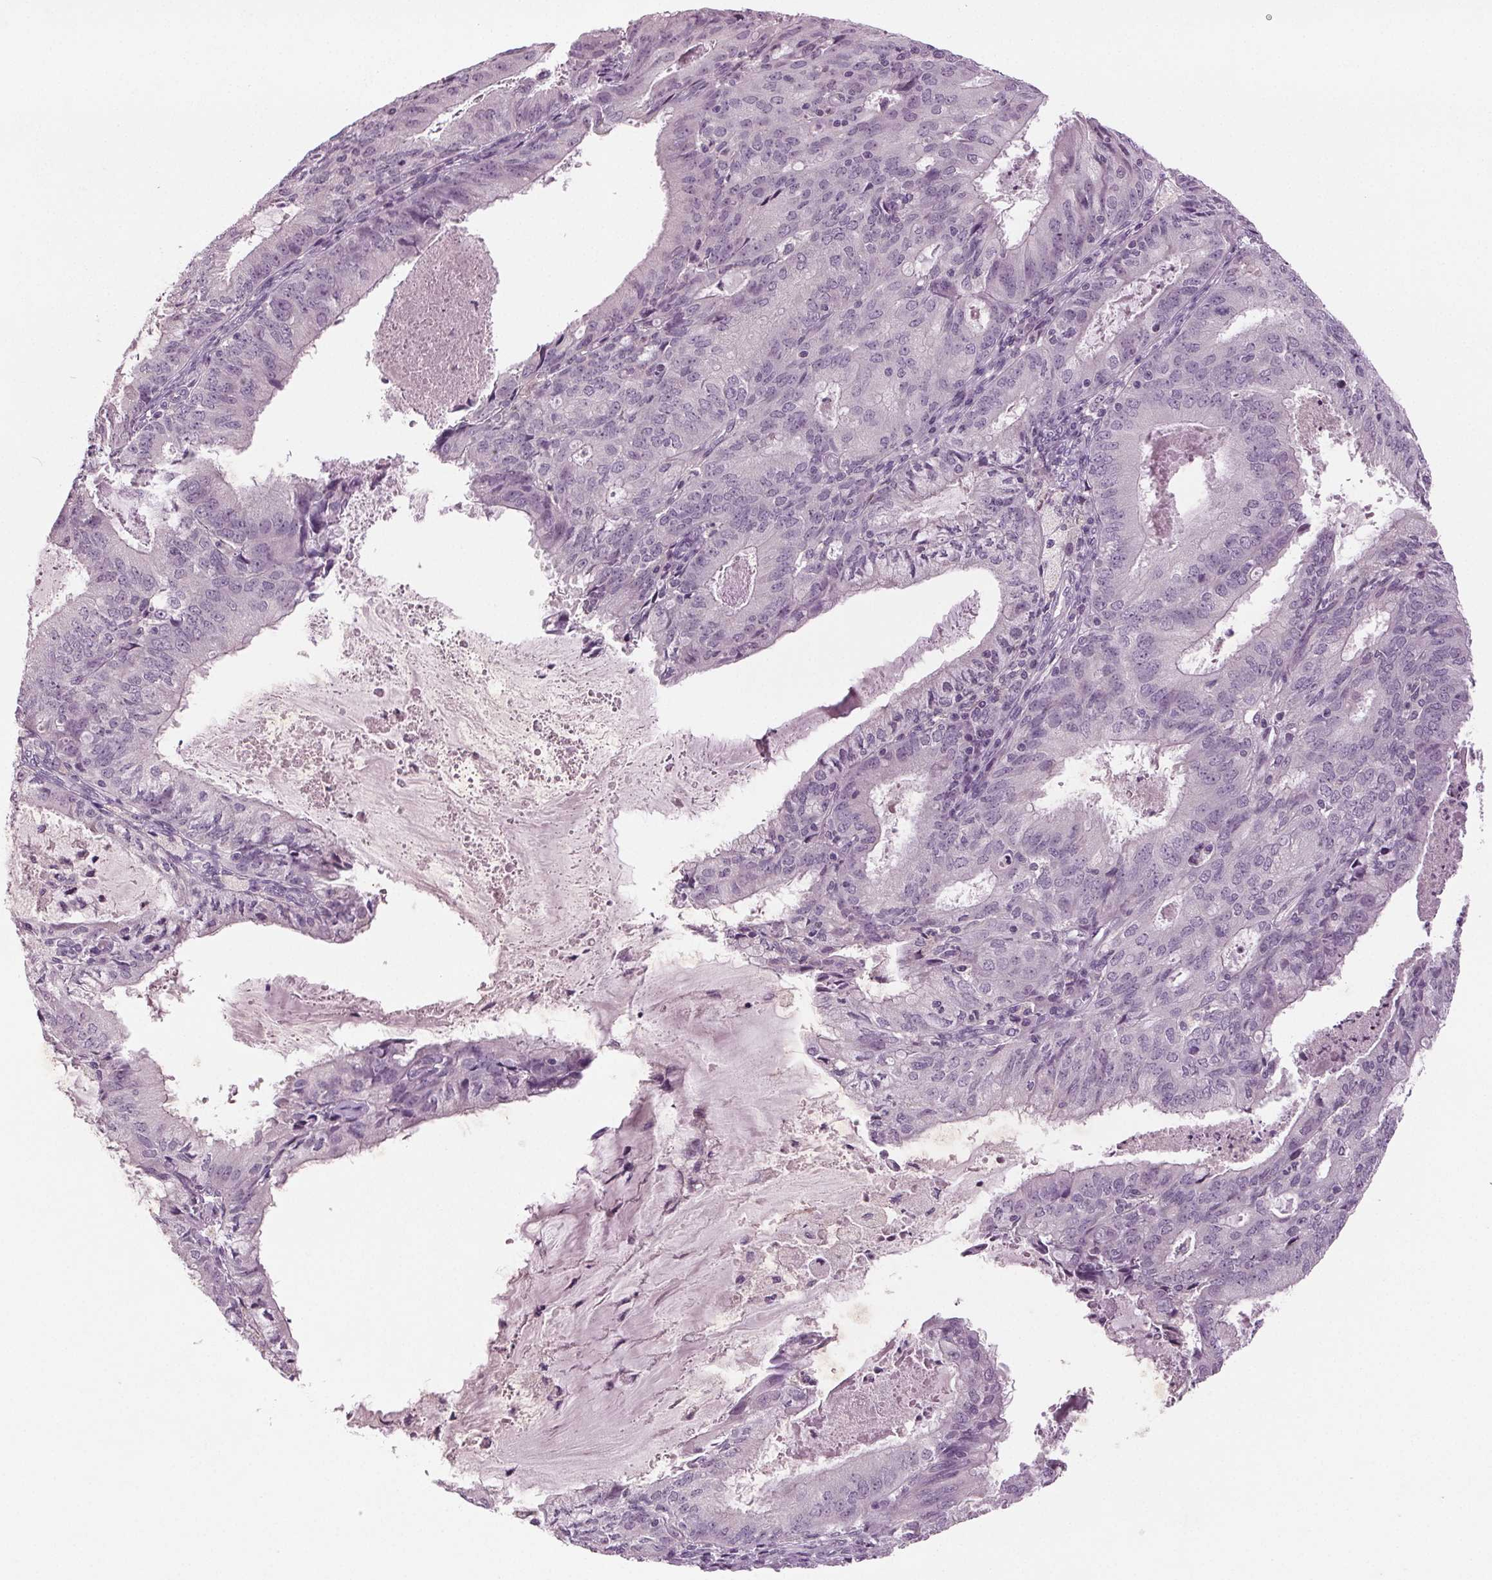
{"staining": {"intensity": "negative", "quantity": "none", "location": "none"}, "tissue": "endometrial cancer", "cell_type": "Tumor cells", "image_type": "cancer", "snomed": [{"axis": "morphology", "description": "Adenocarcinoma, NOS"}, {"axis": "topography", "description": "Endometrium"}], "caption": "Adenocarcinoma (endometrial) stained for a protein using IHC shows no staining tumor cells.", "gene": "BHLHE22", "patient": {"sex": "female", "age": 57}}